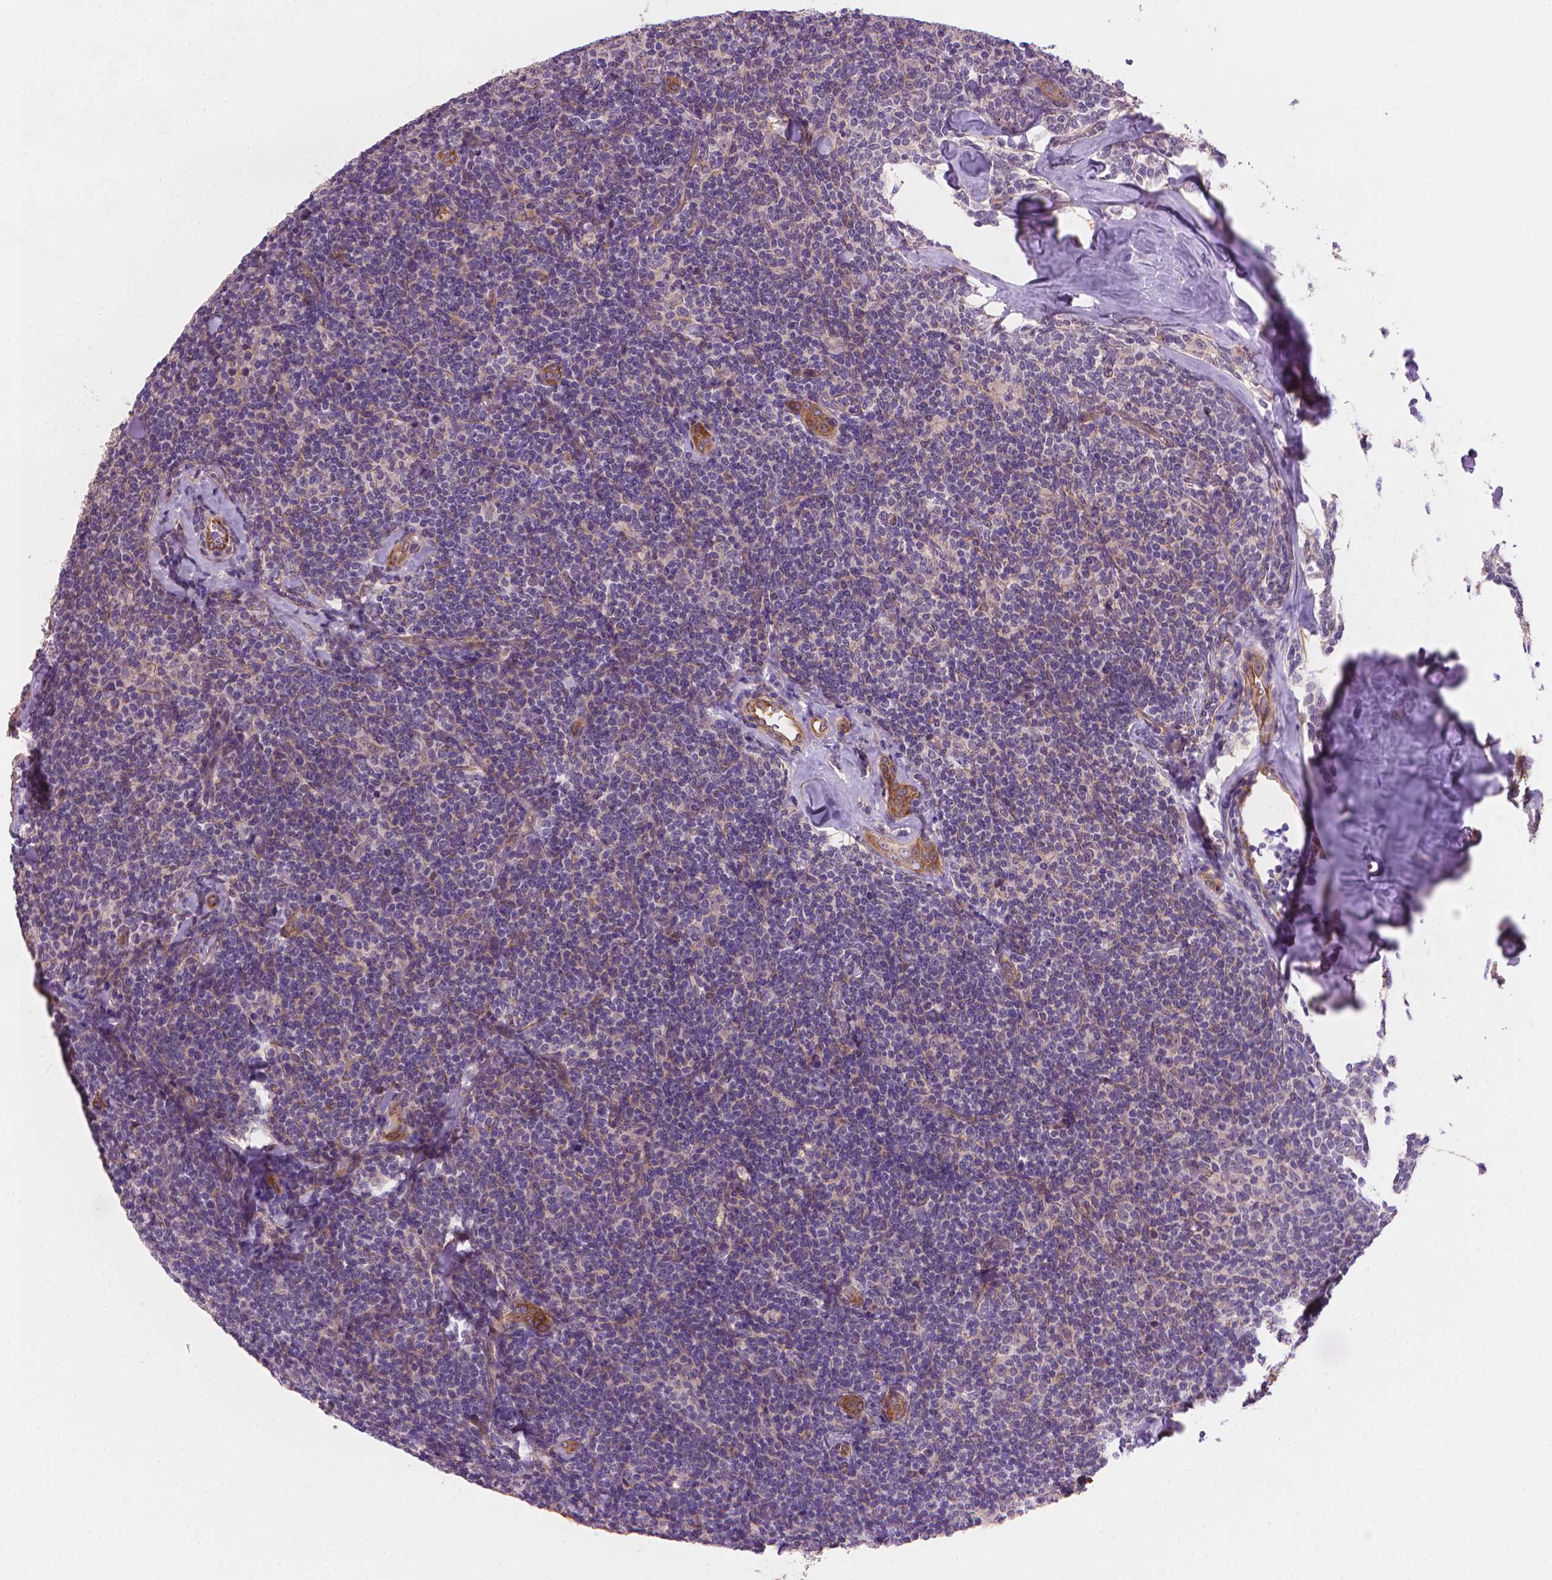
{"staining": {"intensity": "negative", "quantity": "none", "location": "none"}, "tissue": "lymphoma", "cell_type": "Tumor cells", "image_type": "cancer", "snomed": [{"axis": "morphology", "description": "Malignant lymphoma, non-Hodgkin's type, Low grade"}, {"axis": "topography", "description": "Lymph node"}], "caption": "High magnification brightfield microscopy of lymphoma stained with DAB (brown) and counterstained with hematoxylin (blue): tumor cells show no significant staining. The staining is performed using DAB (3,3'-diaminobenzidine) brown chromogen with nuclei counter-stained in using hematoxylin.", "gene": "AMMECR1", "patient": {"sex": "female", "age": 56}}